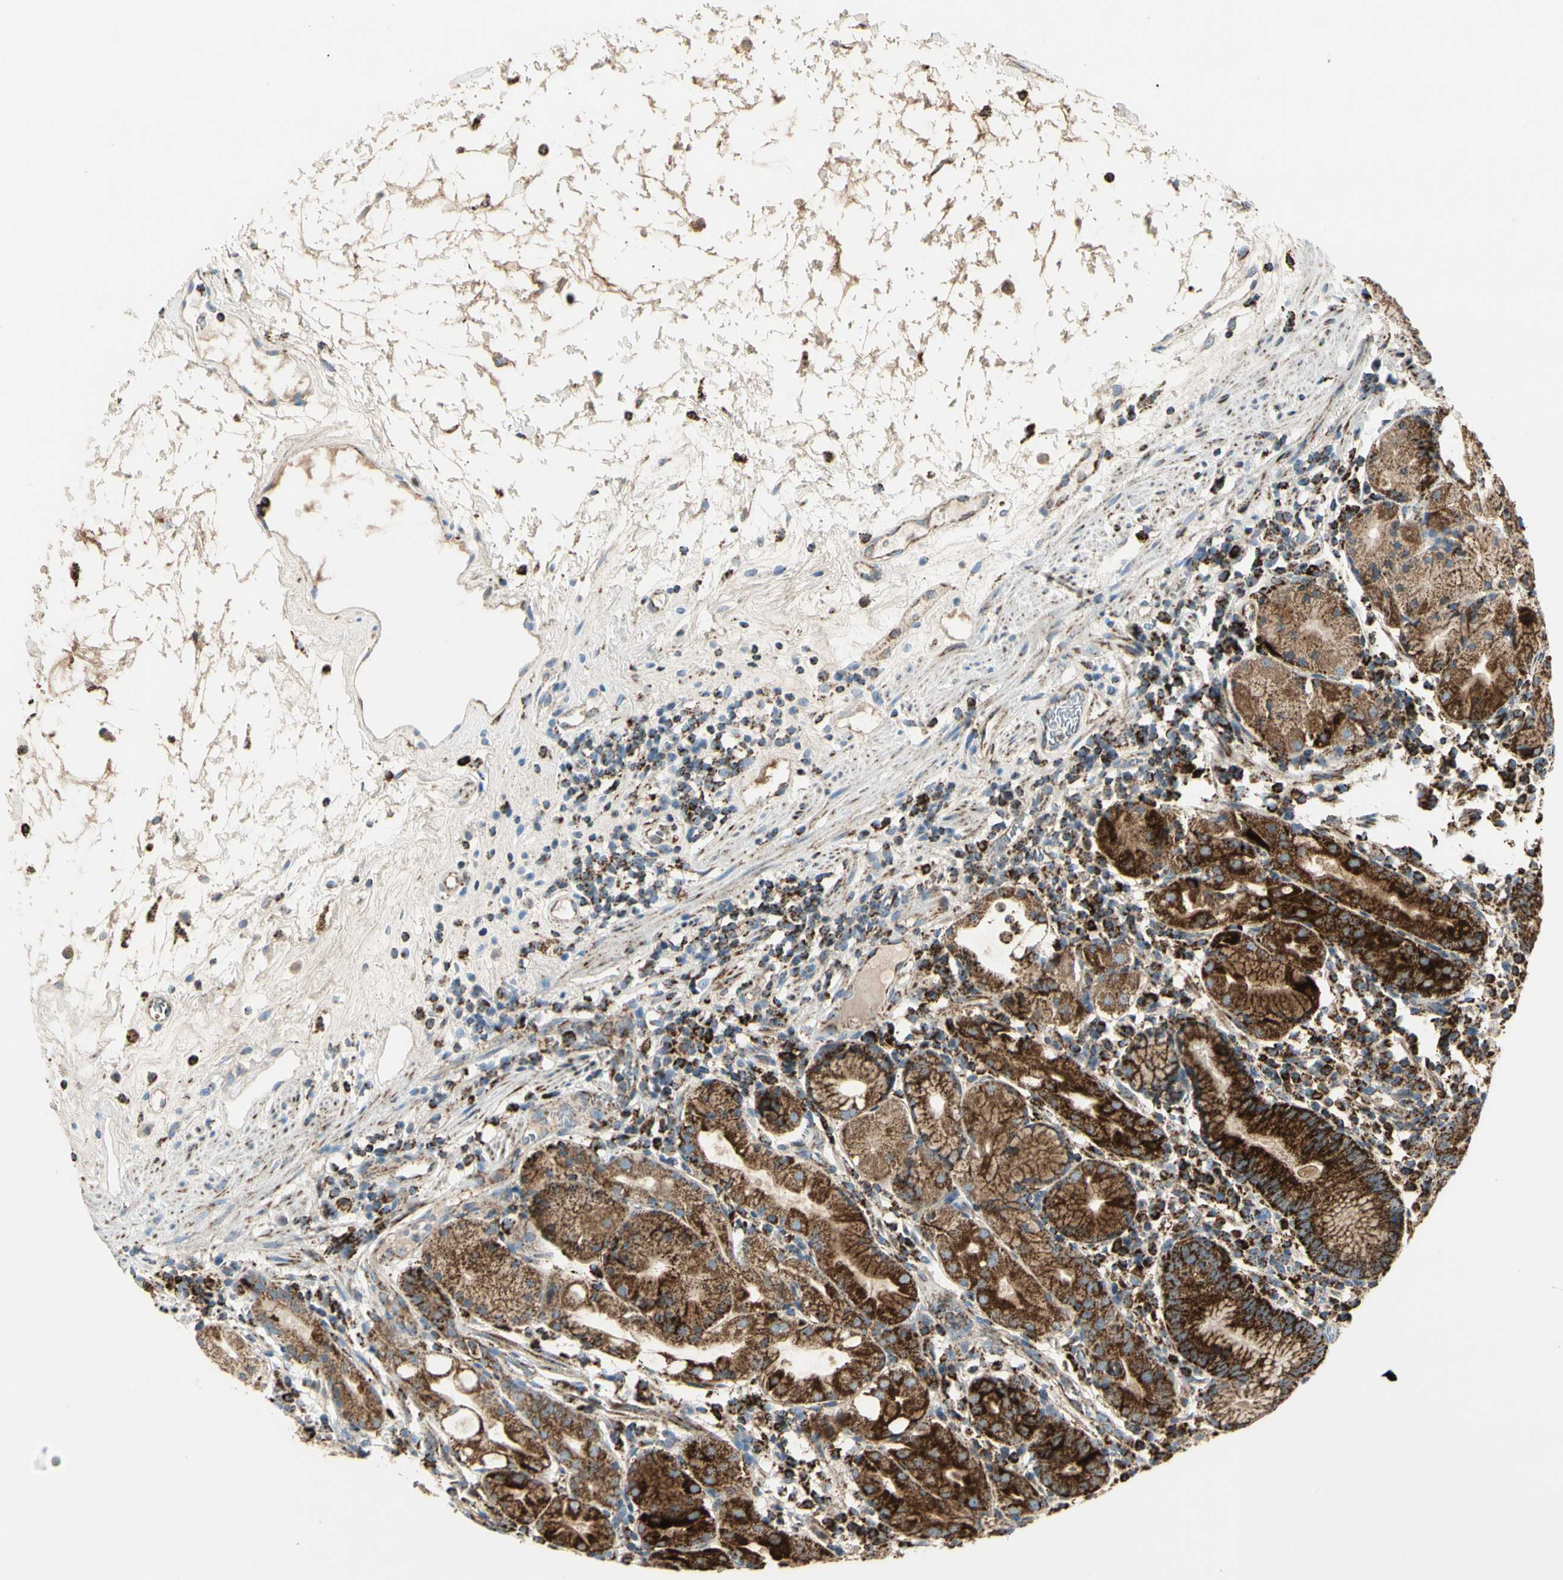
{"staining": {"intensity": "strong", "quantity": ">75%", "location": "cytoplasmic/membranous"}, "tissue": "stomach", "cell_type": "Glandular cells", "image_type": "normal", "snomed": [{"axis": "morphology", "description": "Normal tissue, NOS"}, {"axis": "topography", "description": "Stomach"}, {"axis": "topography", "description": "Stomach, lower"}], "caption": "Immunohistochemical staining of normal stomach displays high levels of strong cytoplasmic/membranous expression in approximately >75% of glandular cells. (DAB IHC with brightfield microscopy, high magnification).", "gene": "ME2", "patient": {"sex": "female", "age": 75}}